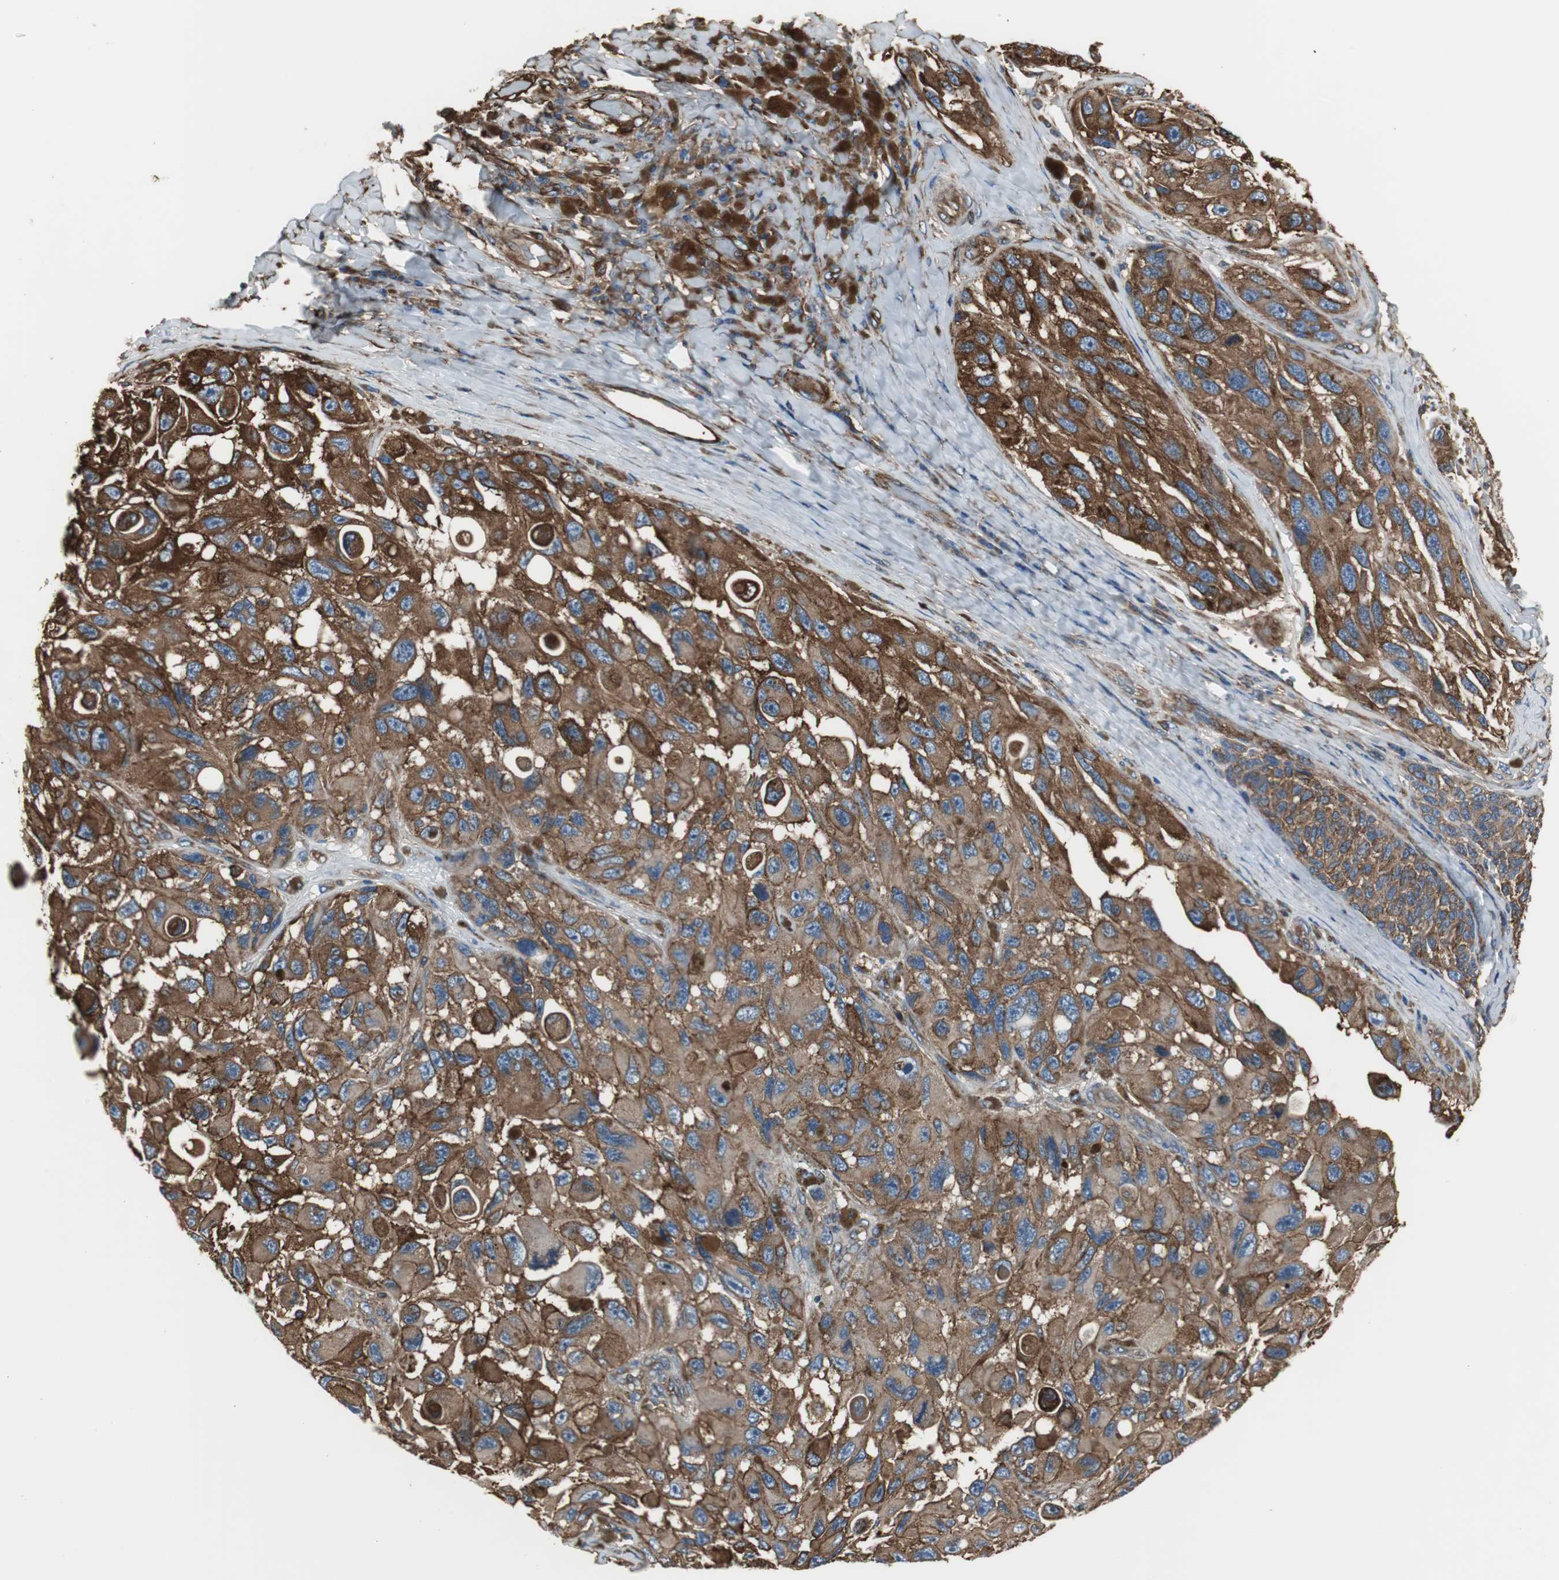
{"staining": {"intensity": "strong", "quantity": ">75%", "location": "cytoplasmic/membranous"}, "tissue": "melanoma", "cell_type": "Tumor cells", "image_type": "cancer", "snomed": [{"axis": "morphology", "description": "Malignant melanoma, NOS"}, {"axis": "topography", "description": "Skin"}], "caption": "Immunohistochemical staining of melanoma reveals strong cytoplasmic/membranous protein expression in about >75% of tumor cells. The staining was performed using DAB (3,3'-diaminobenzidine), with brown indicating positive protein expression. Nuclei are stained blue with hematoxylin.", "gene": "ACTN1", "patient": {"sex": "female", "age": 73}}